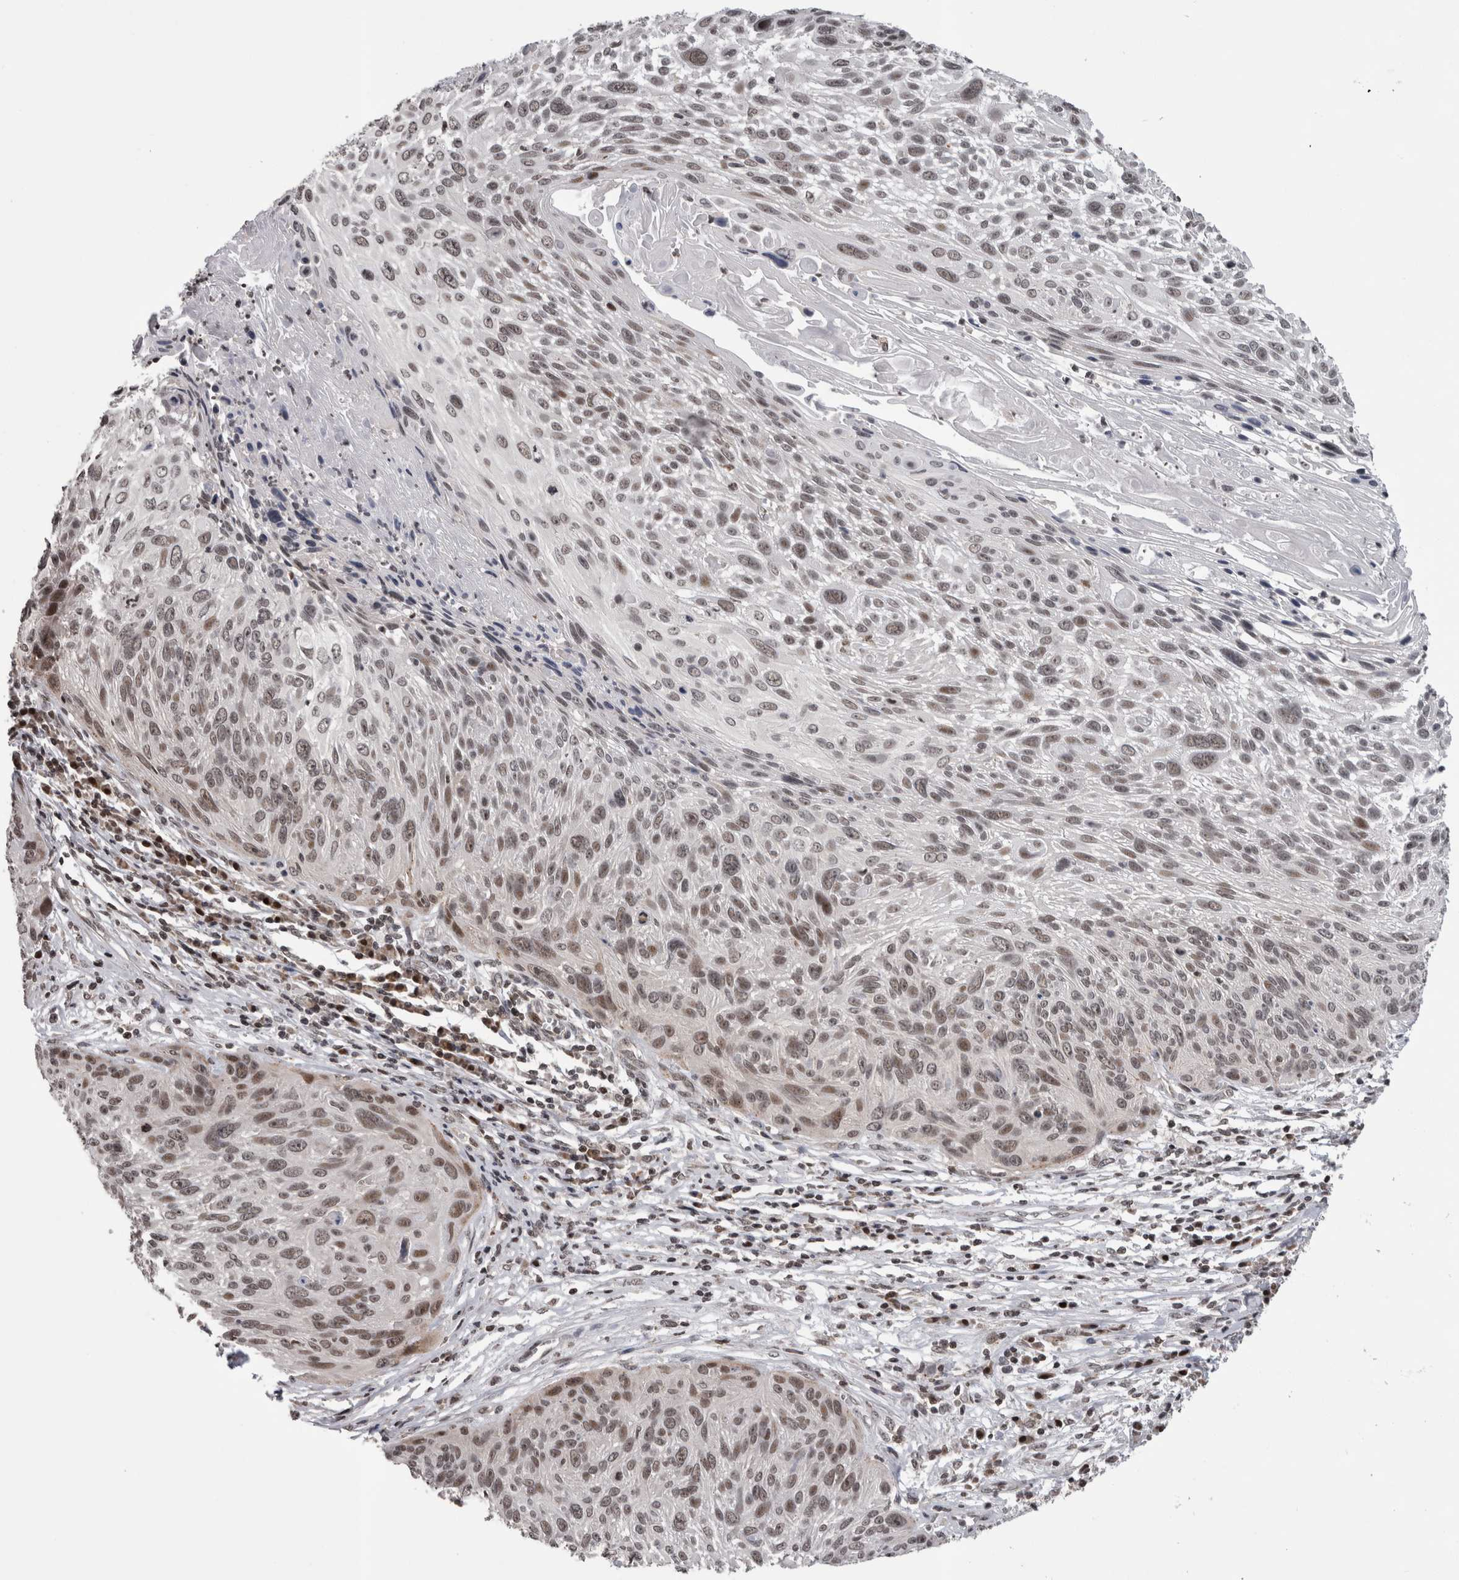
{"staining": {"intensity": "weak", "quantity": "25%-75%", "location": "nuclear"}, "tissue": "cervical cancer", "cell_type": "Tumor cells", "image_type": "cancer", "snomed": [{"axis": "morphology", "description": "Squamous cell carcinoma, NOS"}, {"axis": "topography", "description": "Cervix"}], "caption": "DAB immunohistochemical staining of human squamous cell carcinoma (cervical) shows weak nuclear protein staining in about 25%-75% of tumor cells.", "gene": "ZBTB11", "patient": {"sex": "female", "age": 51}}